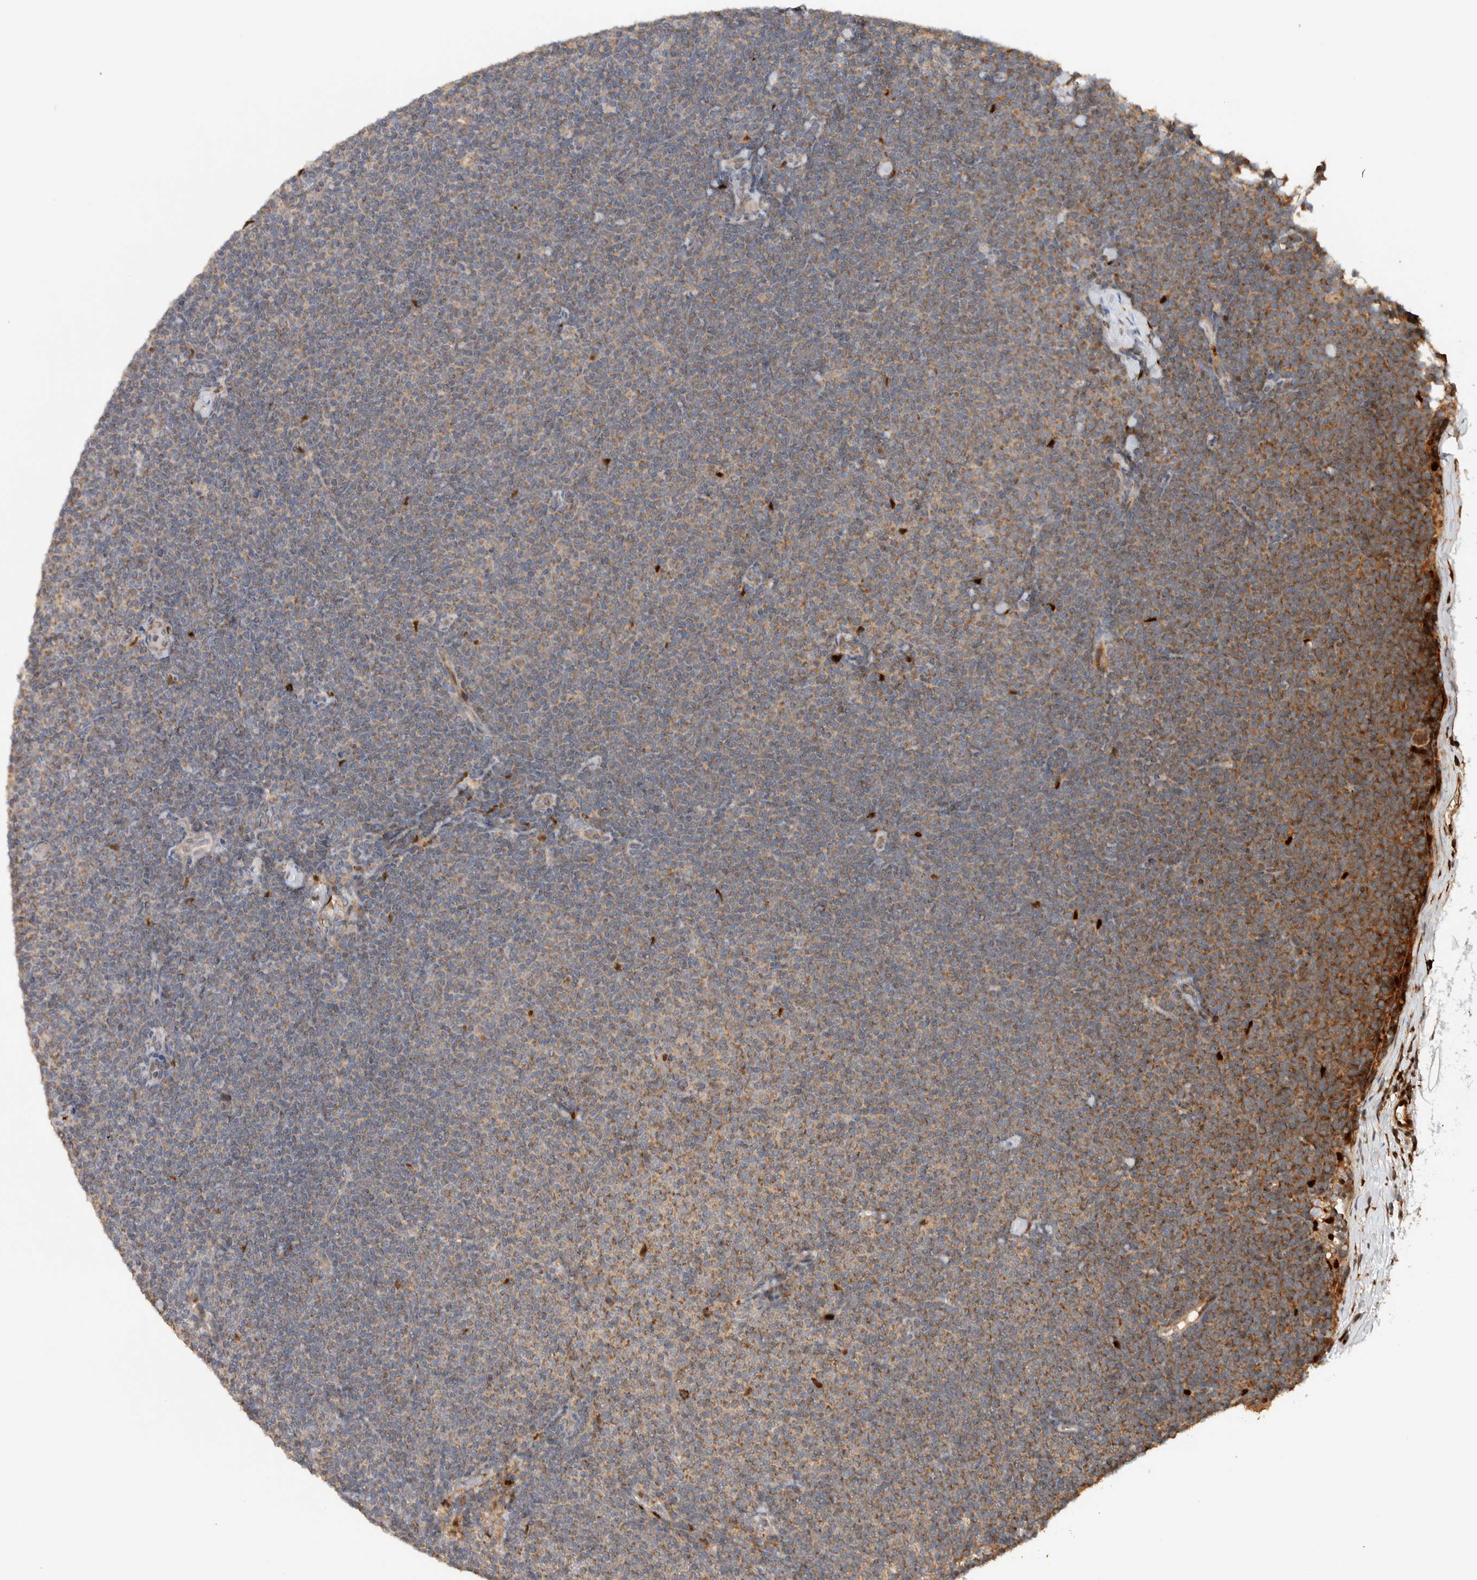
{"staining": {"intensity": "weak", "quantity": ">75%", "location": "cytoplasmic/membranous"}, "tissue": "lymphoma", "cell_type": "Tumor cells", "image_type": "cancer", "snomed": [{"axis": "morphology", "description": "Malignant lymphoma, non-Hodgkin's type, Low grade"}, {"axis": "topography", "description": "Lymph node"}], "caption": "Immunohistochemical staining of human lymphoma reveals weak cytoplasmic/membranous protein expression in about >75% of tumor cells.", "gene": "VPS53", "patient": {"sex": "female", "age": 53}}